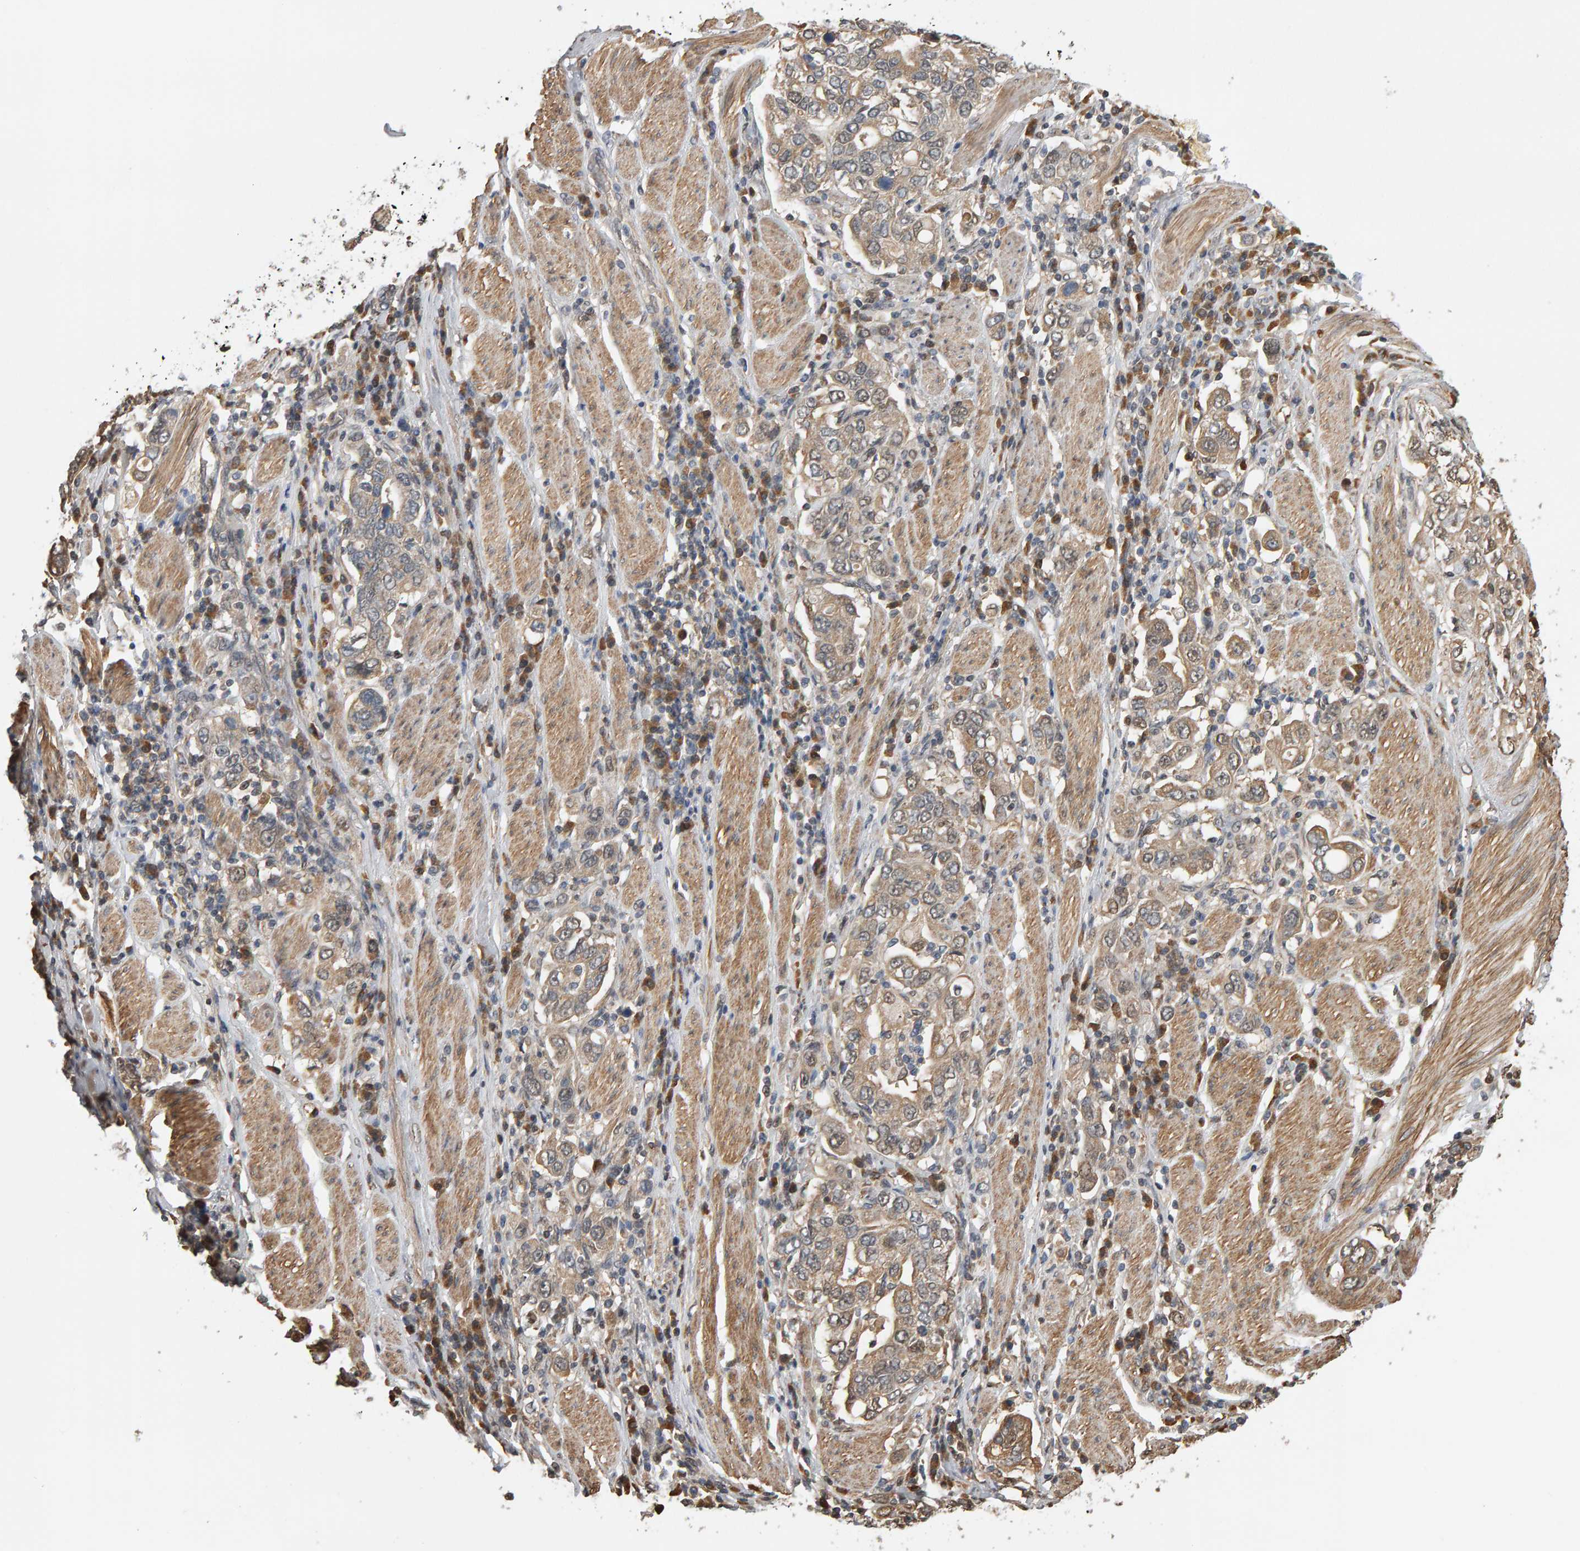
{"staining": {"intensity": "weak", "quantity": "25%-75%", "location": "cytoplasmic/membranous"}, "tissue": "stomach cancer", "cell_type": "Tumor cells", "image_type": "cancer", "snomed": [{"axis": "morphology", "description": "Adenocarcinoma, NOS"}, {"axis": "topography", "description": "Stomach, upper"}], "caption": "The immunohistochemical stain labels weak cytoplasmic/membranous positivity in tumor cells of stomach cancer (adenocarcinoma) tissue.", "gene": "COASY", "patient": {"sex": "male", "age": 62}}